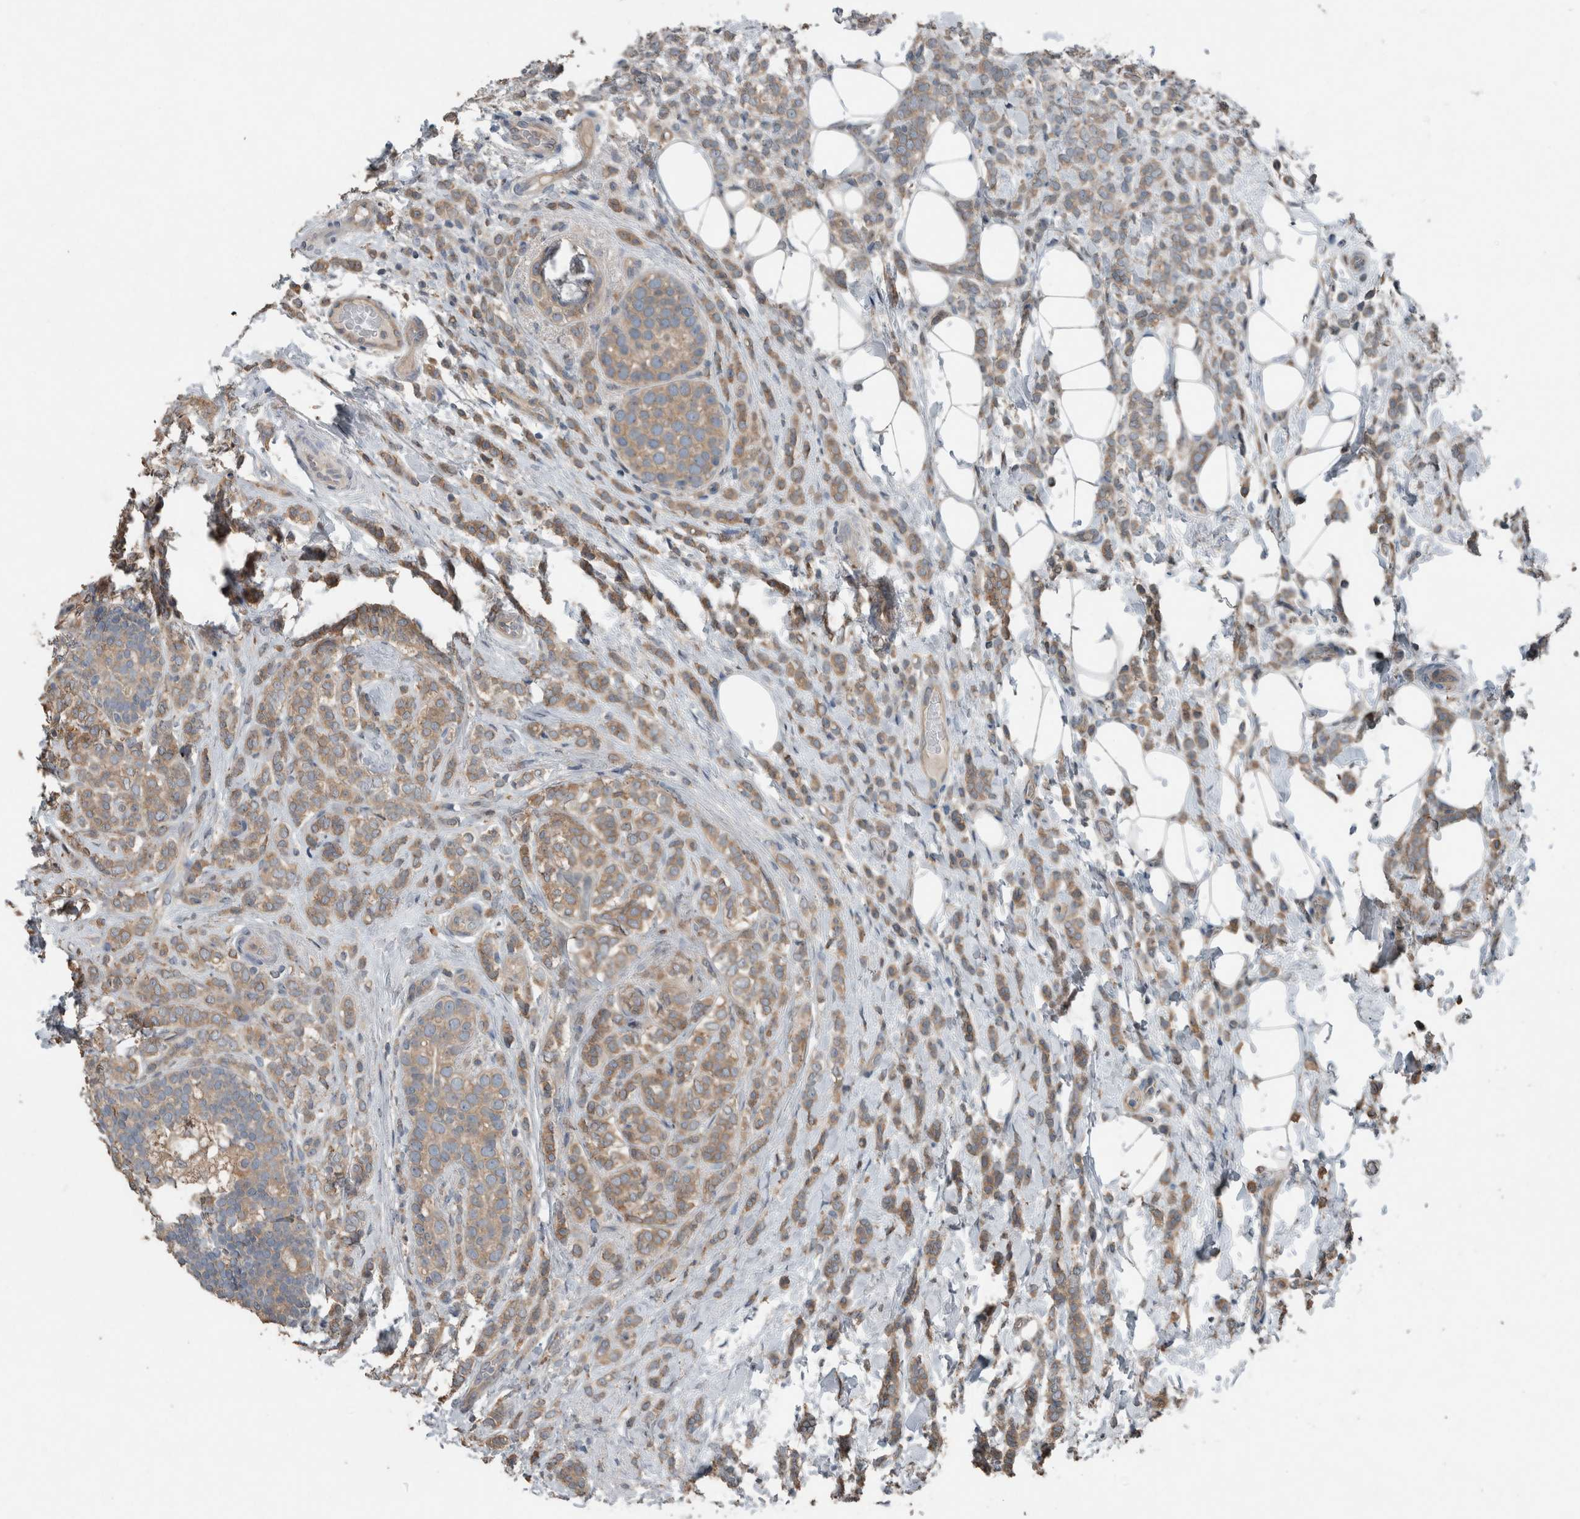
{"staining": {"intensity": "moderate", "quantity": ">75%", "location": "cytoplasmic/membranous"}, "tissue": "breast cancer", "cell_type": "Tumor cells", "image_type": "cancer", "snomed": [{"axis": "morphology", "description": "Lobular carcinoma"}, {"axis": "topography", "description": "Breast"}], "caption": "Breast cancer tissue displays moderate cytoplasmic/membranous positivity in about >75% of tumor cells, visualized by immunohistochemistry.", "gene": "KNTC1", "patient": {"sex": "female", "age": 50}}